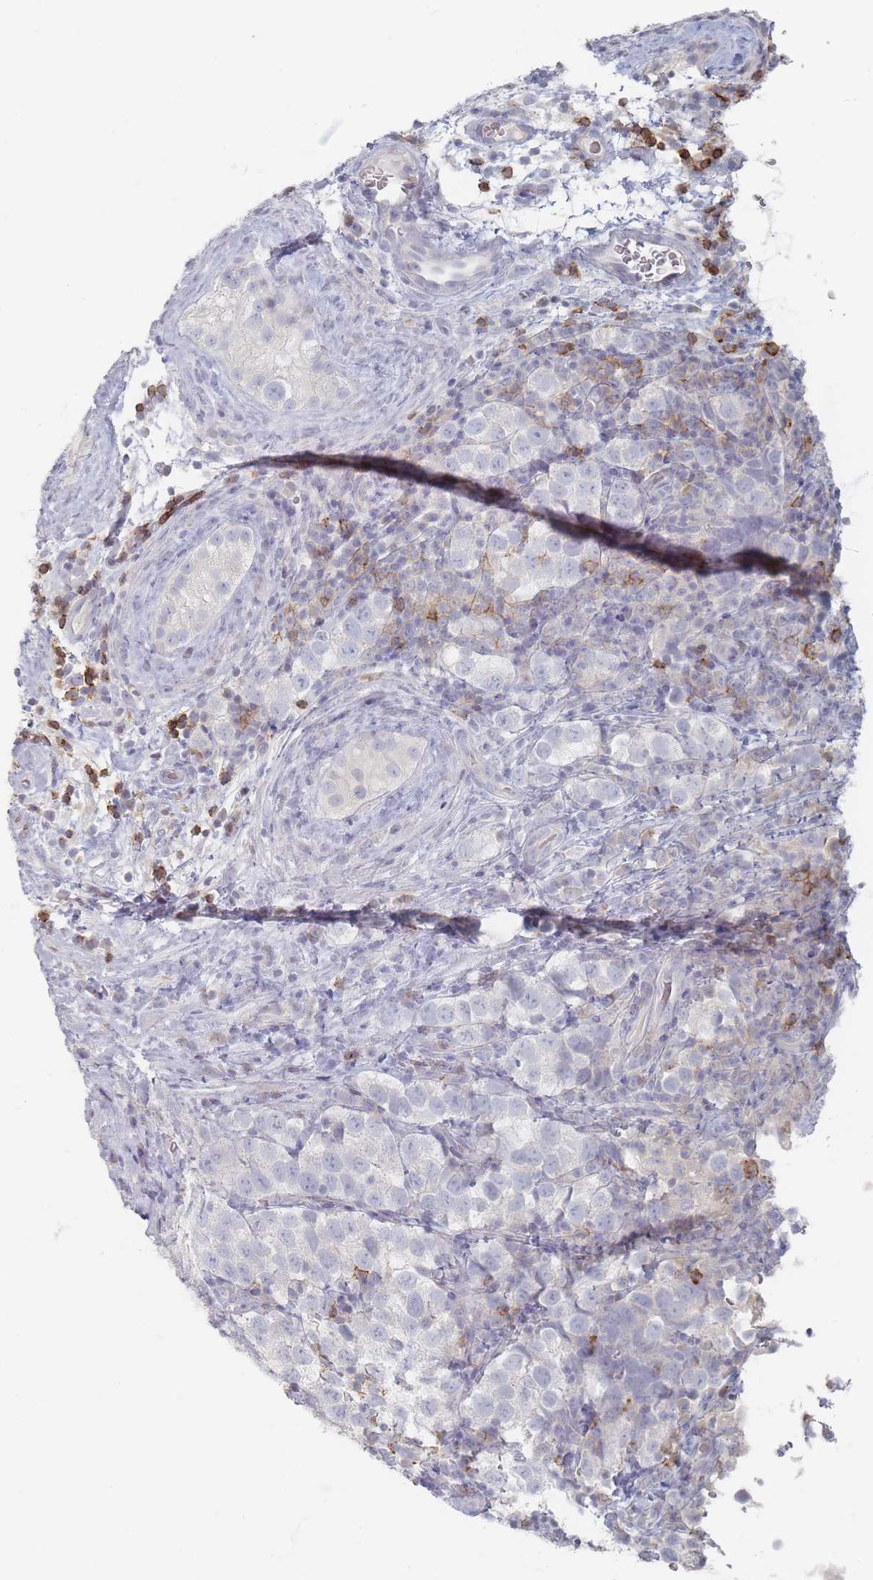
{"staining": {"intensity": "negative", "quantity": "none", "location": "none"}, "tissue": "testis cancer", "cell_type": "Tumor cells", "image_type": "cancer", "snomed": [{"axis": "morphology", "description": "Seminoma, NOS"}, {"axis": "topography", "description": "Testis"}], "caption": "Tumor cells are negative for protein expression in human testis cancer (seminoma).", "gene": "CD37", "patient": {"sex": "male", "age": 34}}